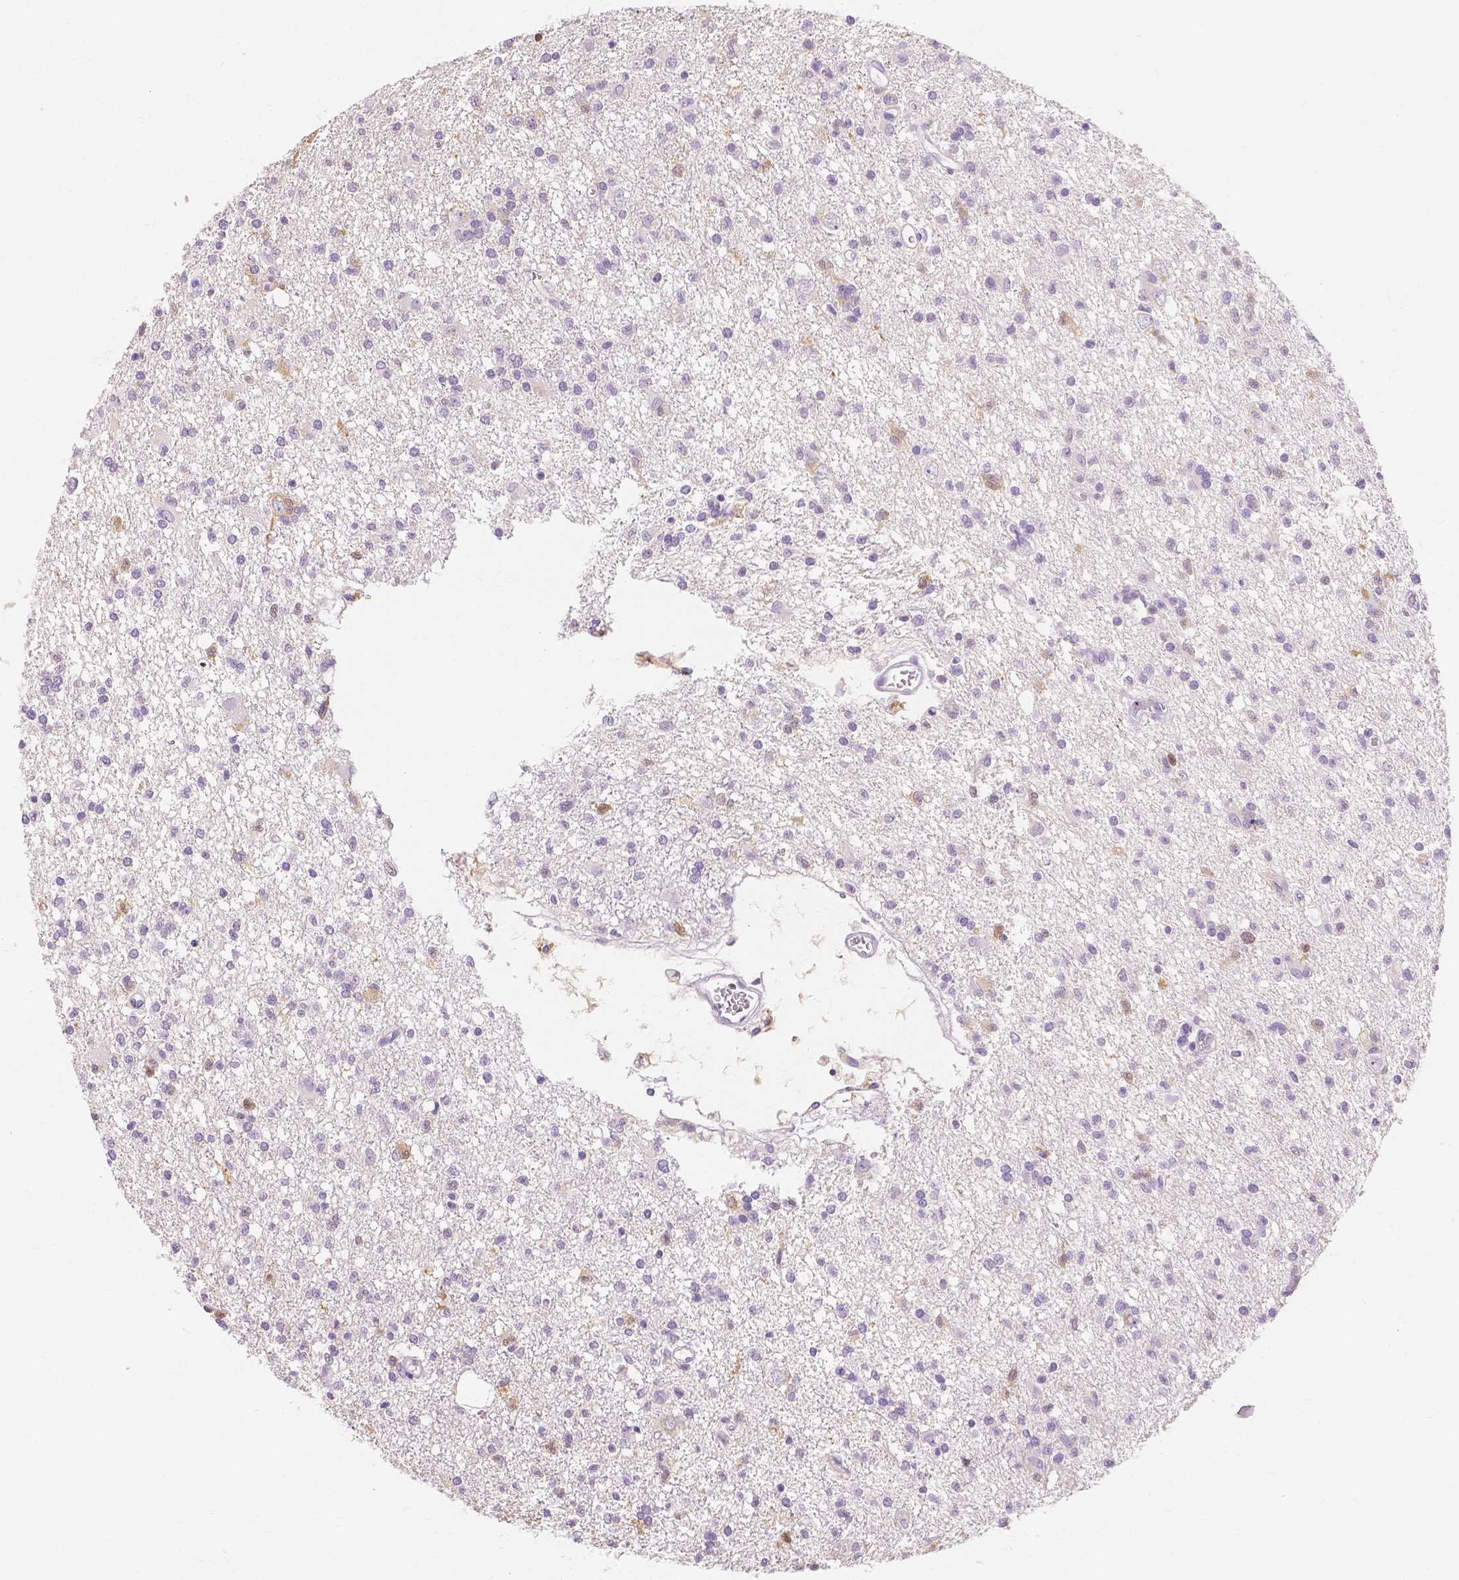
{"staining": {"intensity": "negative", "quantity": "none", "location": "none"}, "tissue": "glioma", "cell_type": "Tumor cells", "image_type": "cancer", "snomed": [{"axis": "morphology", "description": "Glioma, malignant, Low grade"}, {"axis": "topography", "description": "Brain"}], "caption": "DAB immunohistochemical staining of human low-grade glioma (malignant) exhibits no significant staining in tumor cells. The staining was performed using DAB to visualize the protein expression in brown, while the nuclei were stained in blue with hematoxylin (Magnification: 20x).", "gene": "MUC12", "patient": {"sex": "male", "age": 64}}